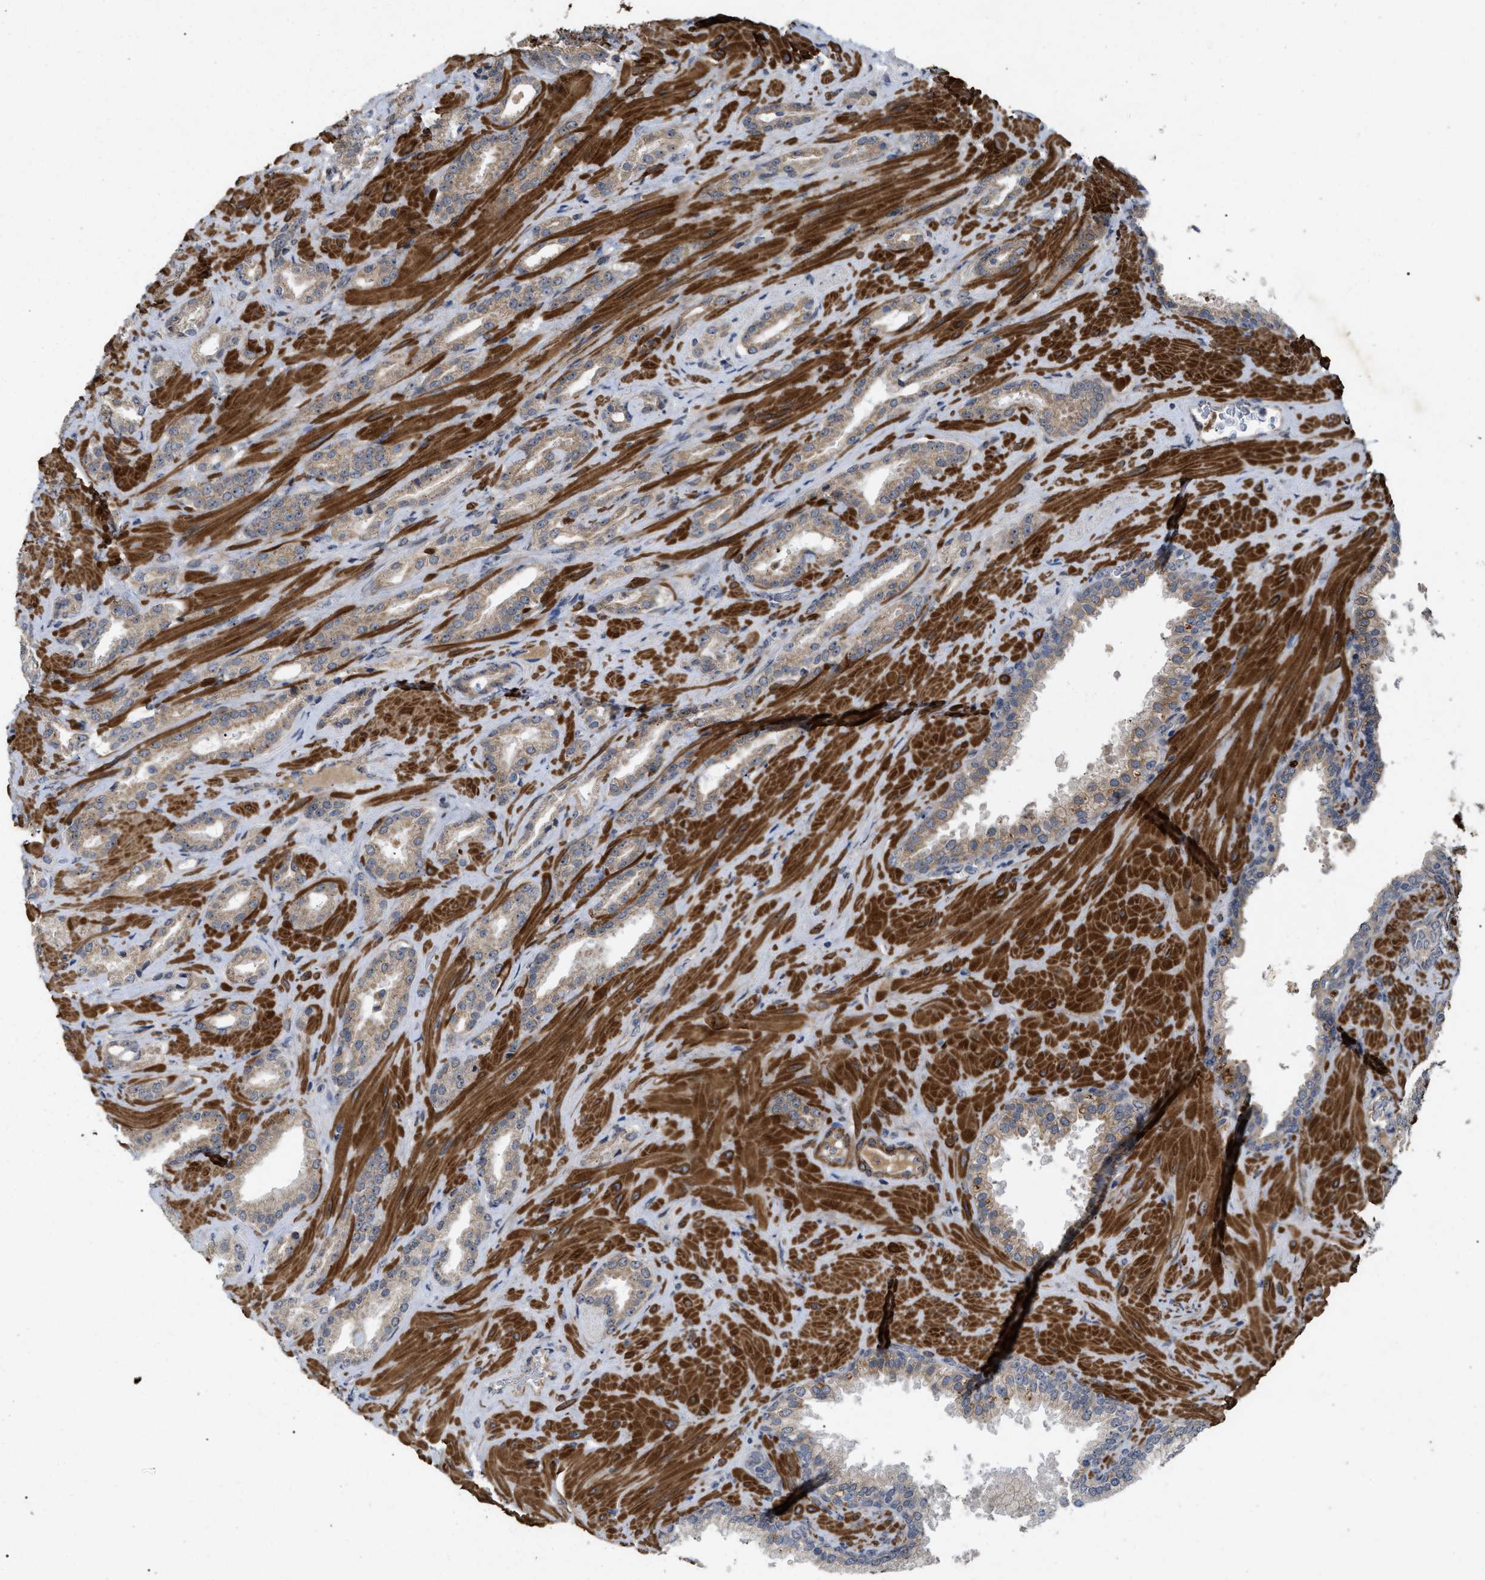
{"staining": {"intensity": "weak", "quantity": ">75%", "location": "cytoplasmic/membranous"}, "tissue": "prostate cancer", "cell_type": "Tumor cells", "image_type": "cancer", "snomed": [{"axis": "morphology", "description": "Adenocarcinoma, High grade"}, {"axis": "topography", "description": "Prostate"}], "caption": "Prostate cancer (high-grade adenocarcinoma) was stained to show a protein in brown. There is low levels of weak cytoplasmic/membranous positivity in about >75% of tumor cells.", "gene": "ST6GALNAC6", "patient": {"sex": "male", "age": 64}}